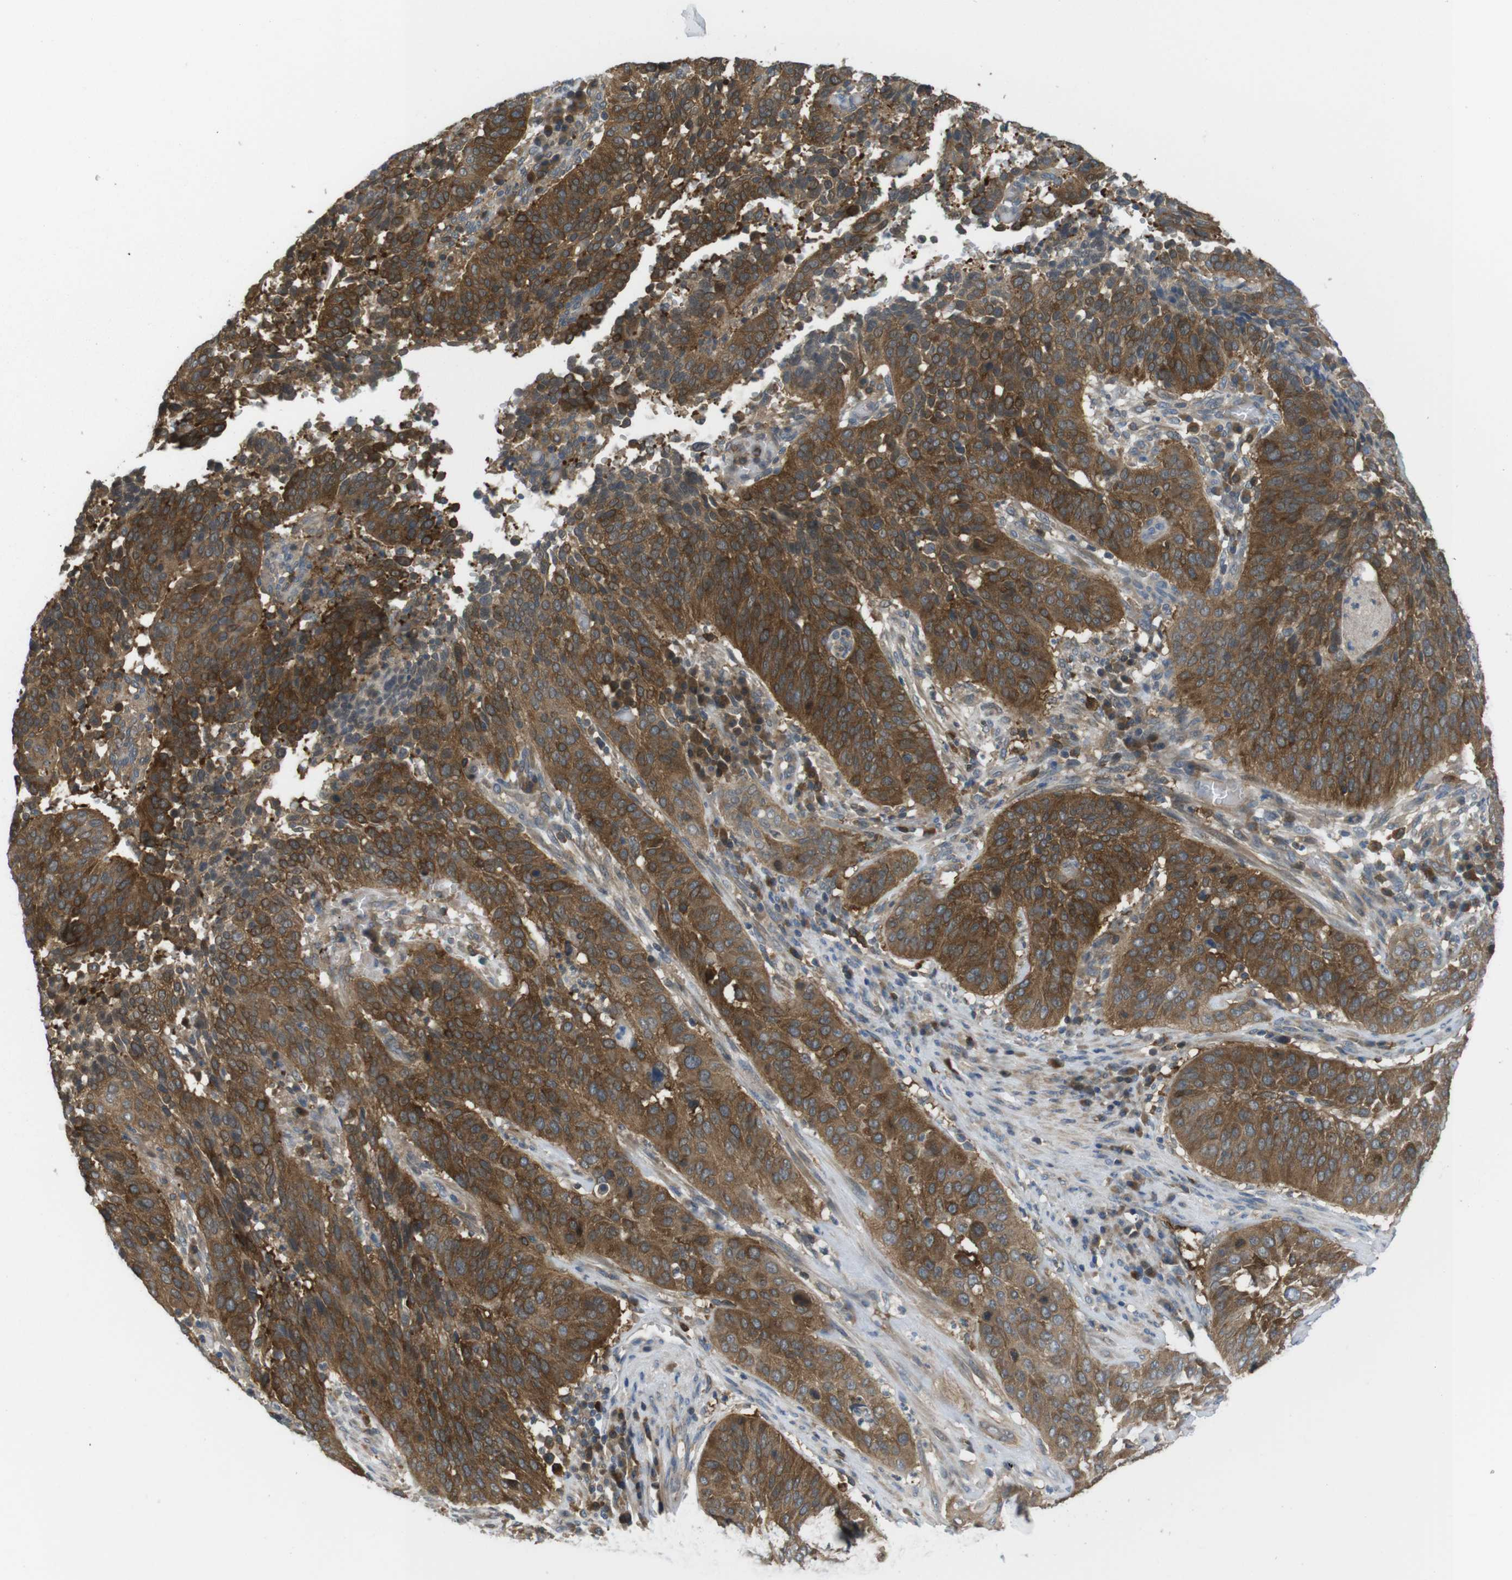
{"staining": {"intensity": "strong", "quantity": ">75%", "location": "cytoplasmic/membranous"}, "tissue": "cervical cancer", "cell_type": "Tumor cells", "image_type": "cancer", "snomed": [{"axis": "morphology", "description": "Normal tissue, NOS"}, {"axis": "morphology", "description": "Squamous cell carcinoma, NOS"}, {"axis": "topography", "description": "Cervix"}], "caption": "Tumor cells reveal high levels of strong cytoplasmic/membranous staining in approximately >75% of cells in human squamous cell carcinoma (cervical). (DAB (3,3'-diaminobenzidine) IHC with brightfield microscopy, high magnification).", "gene": "MTHFD1", "patient": {"sex": "female", "age": 39}}